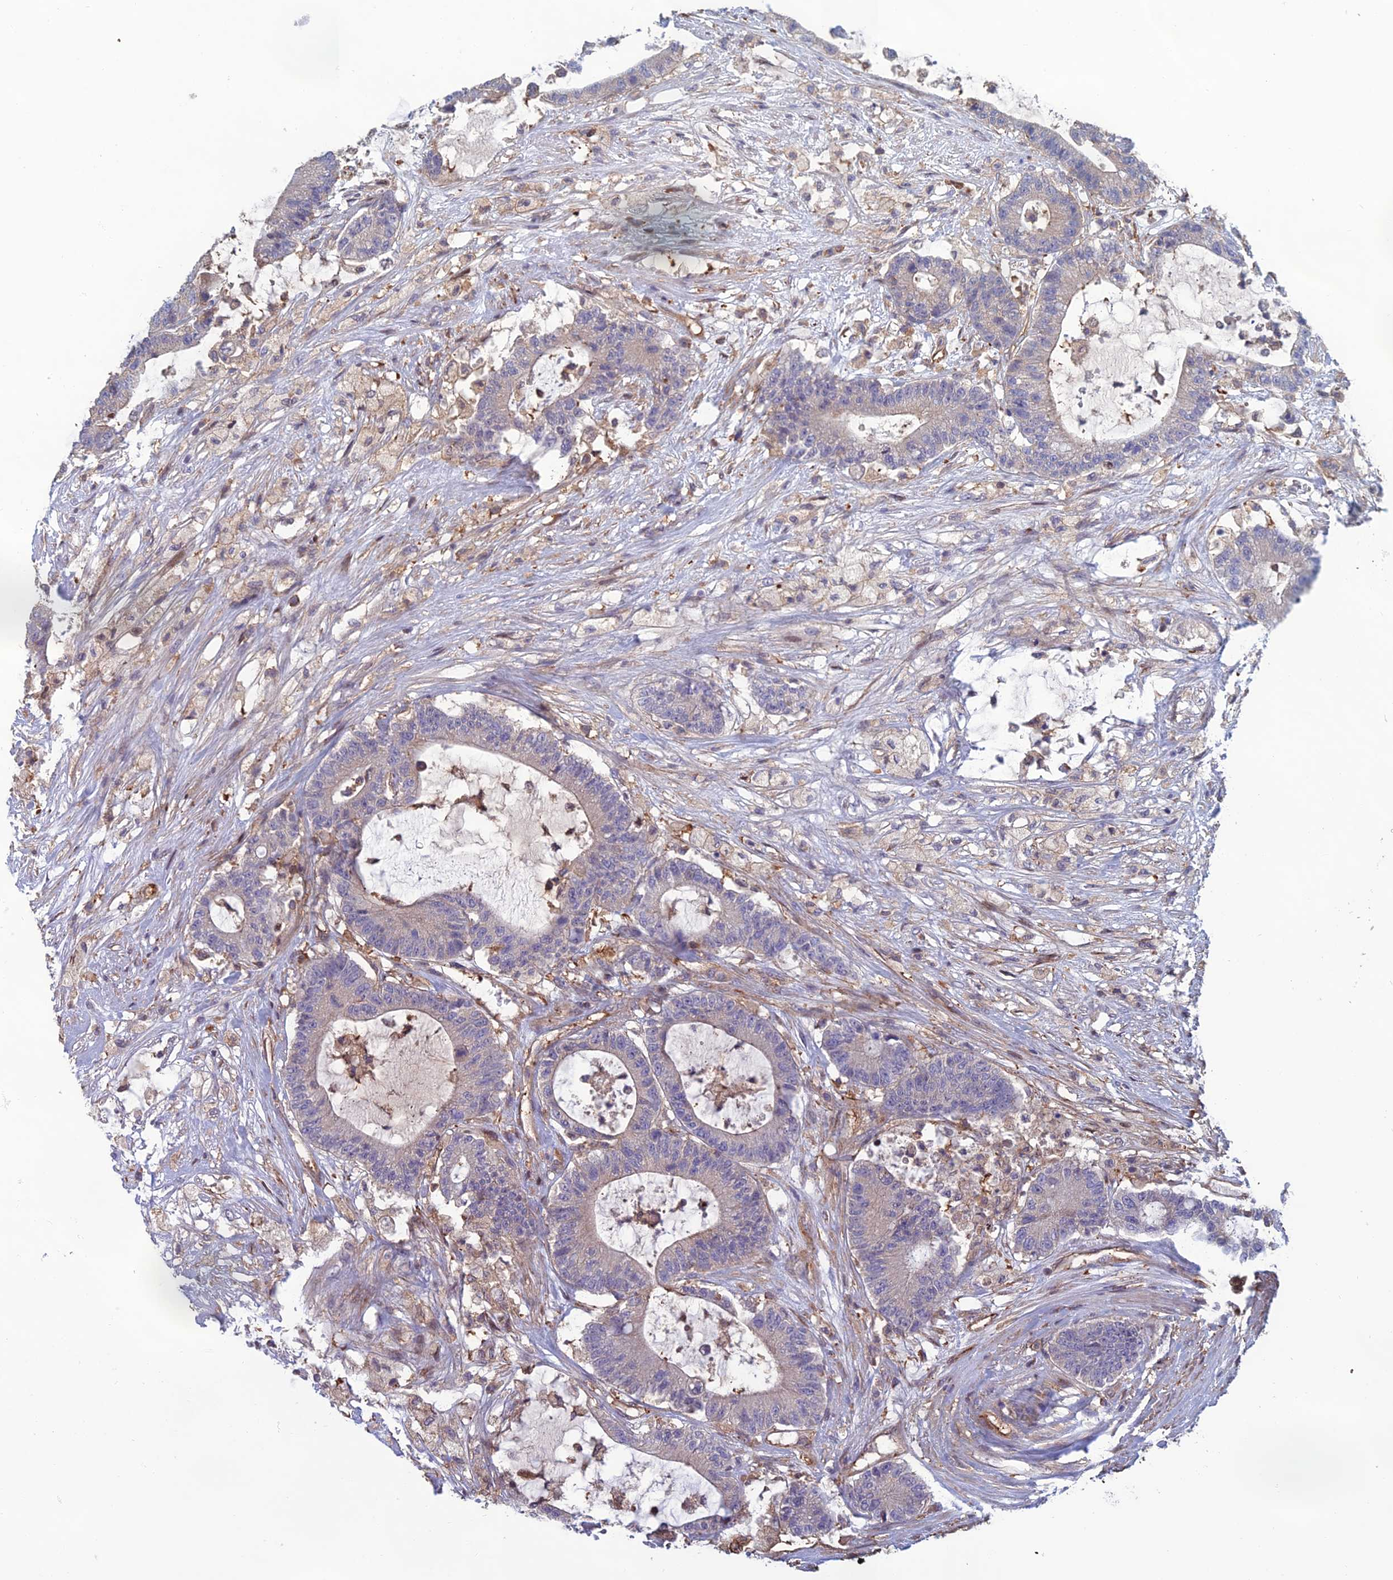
{"staining": {"intensity": "negative", "quantity": "none", "location": "none"}, "tissue": "colorectal cancer", "cell_type": "Tumor cells", "image_type": "cancer", "snomed": [{"axis": "morphology", "description": "Adenocarcinoma, NOS"}, {"axis": "topography", "description": "Colon"}], "caption": "A histopathology image of colorectal adenocarcinoma stained for a protein exhibits no brown staining in tumor cells. Nuclei are stained in blue.", "gene": "C15orf62", "patient": {"sex": "female", "age": 84}}